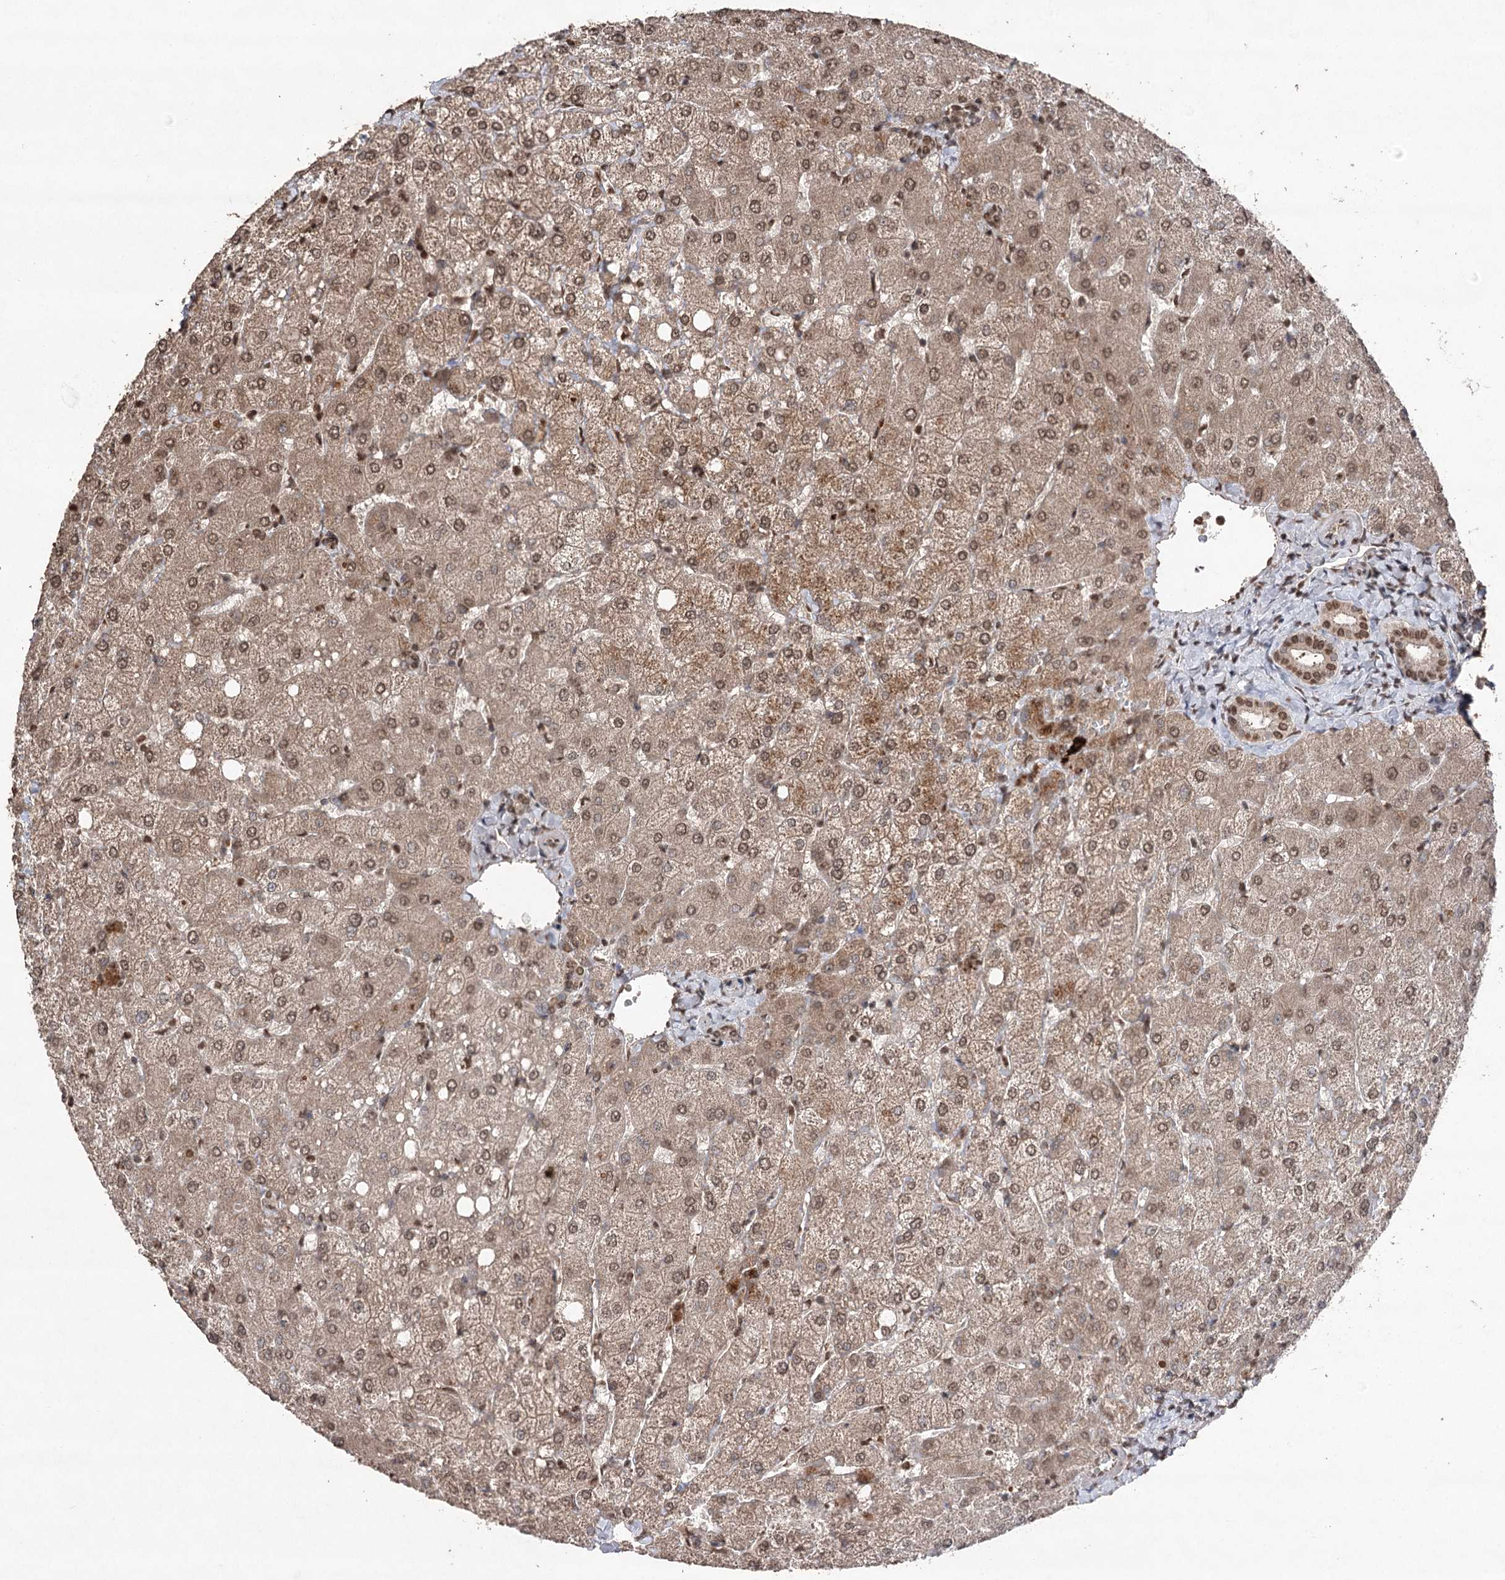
{"staining": {"intensity": "moderate", "quantity": ">75%", "location": "nuclear"}, "tissue": "liver", "cell_type": "Cholangiocytes", "image_type": "normal", "snomed": [{"axis": "morphology", "description": "Normal tissue, NOS"}, {"axis": "topography", "description": "Liver"}], "caption": "Immunohistochemistry (IHC) of benign human liver demonstrates medium levels of moderate nuclear expression in approximately >75% of cholangiocytes.", "gene": "ATG14", "patient": {"sex": "female", "age": 54}}